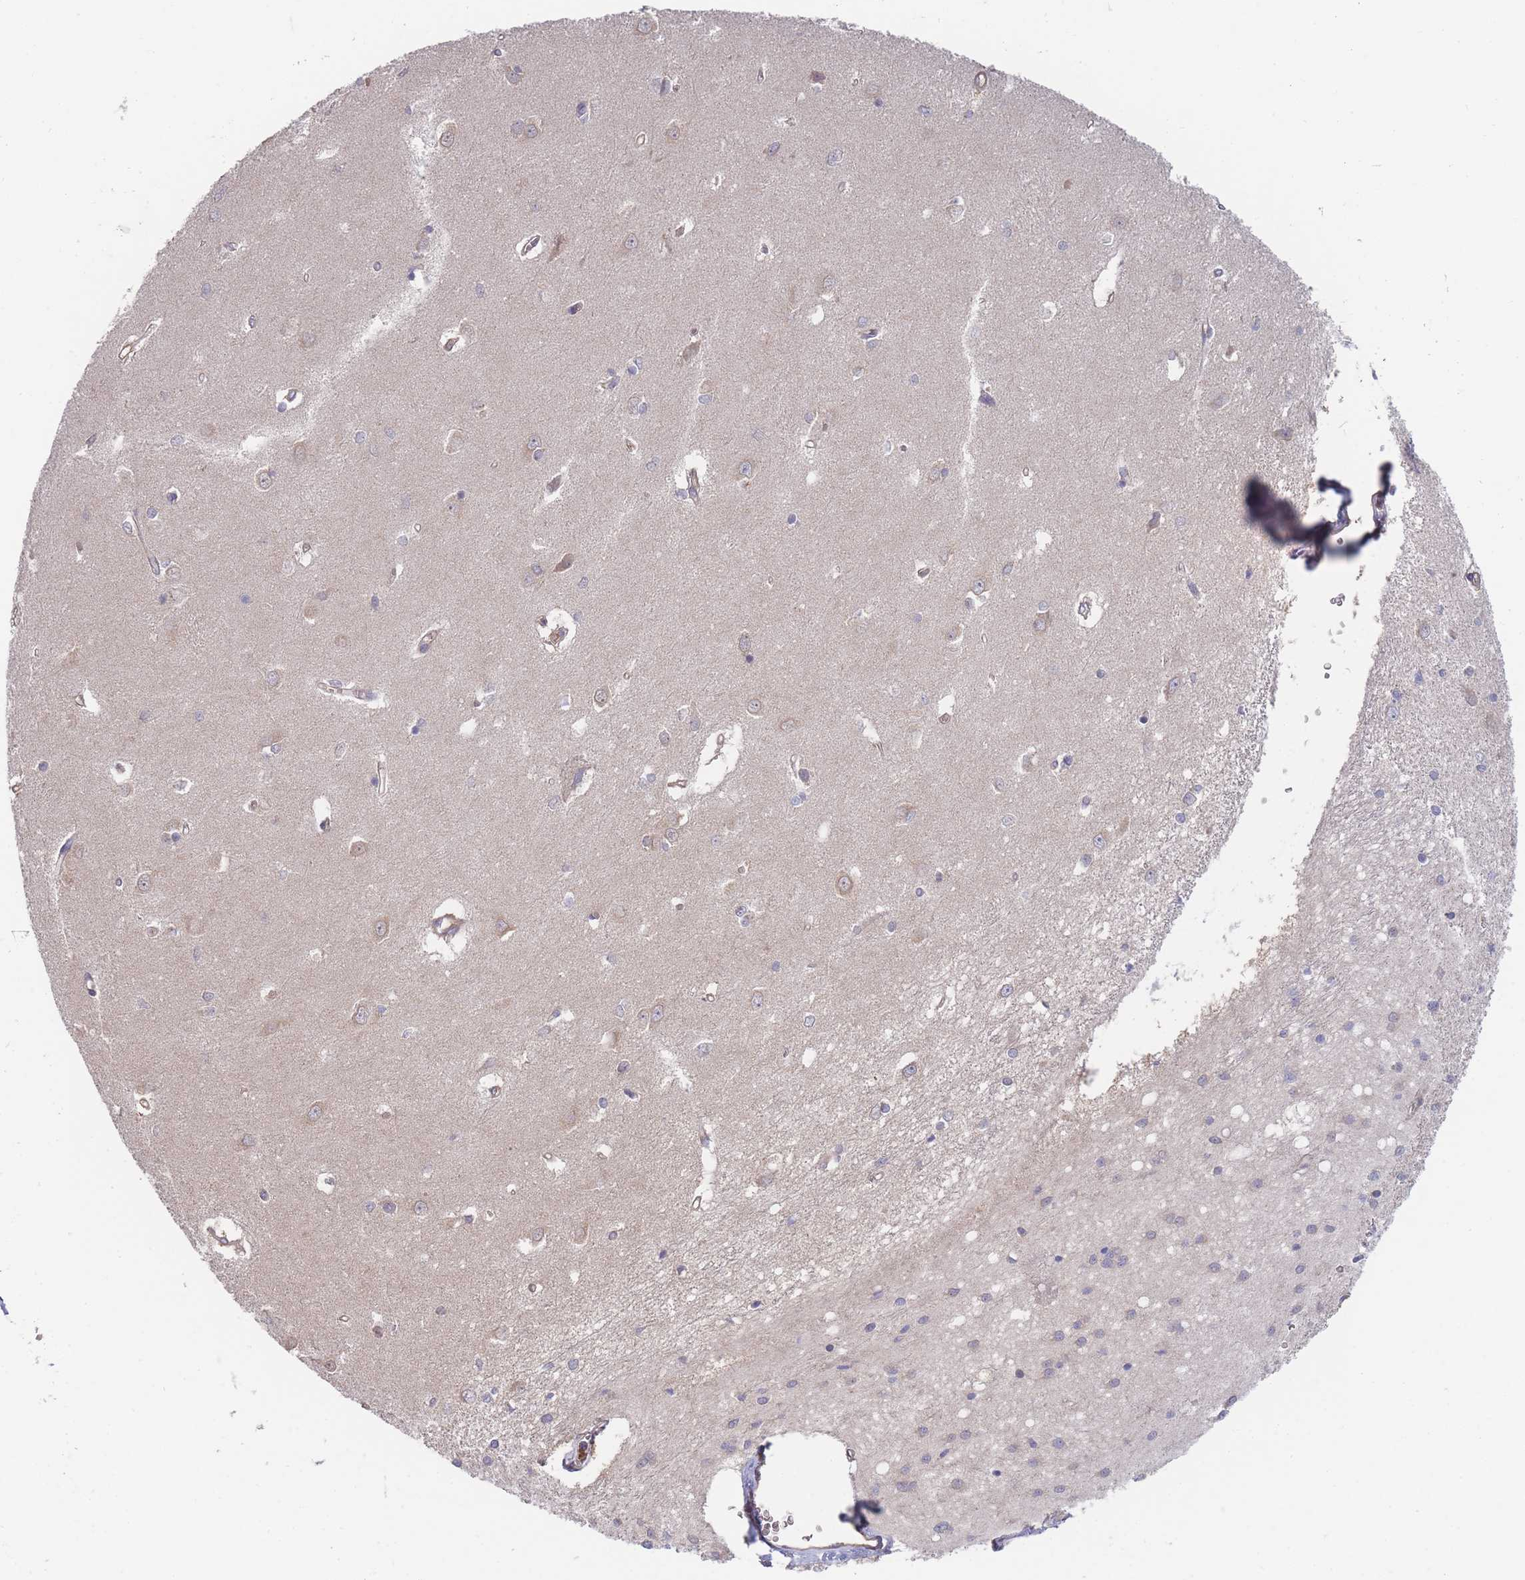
{"staining": {"intensity": "moderate", "quantity": "<25%", "location": "cytoplasmic/membranous"}, "tissue": "caudate", "cell_type": "Glial cells", "image_type": "normal", "snomed": [{"axis": "morphology", "description": "Normal tissue, NOS"}, {"axis": "topography", "description": "Lateral ventricle wall"}], "caption": "Unremarkable caudate reveals moderate cytoplasmic/membranous expression in approximately <25% of glial cells, visualized by immunohistochemistry.", "gene": "MRPS18B", "patient": {"sex": "male", "age": 37}}